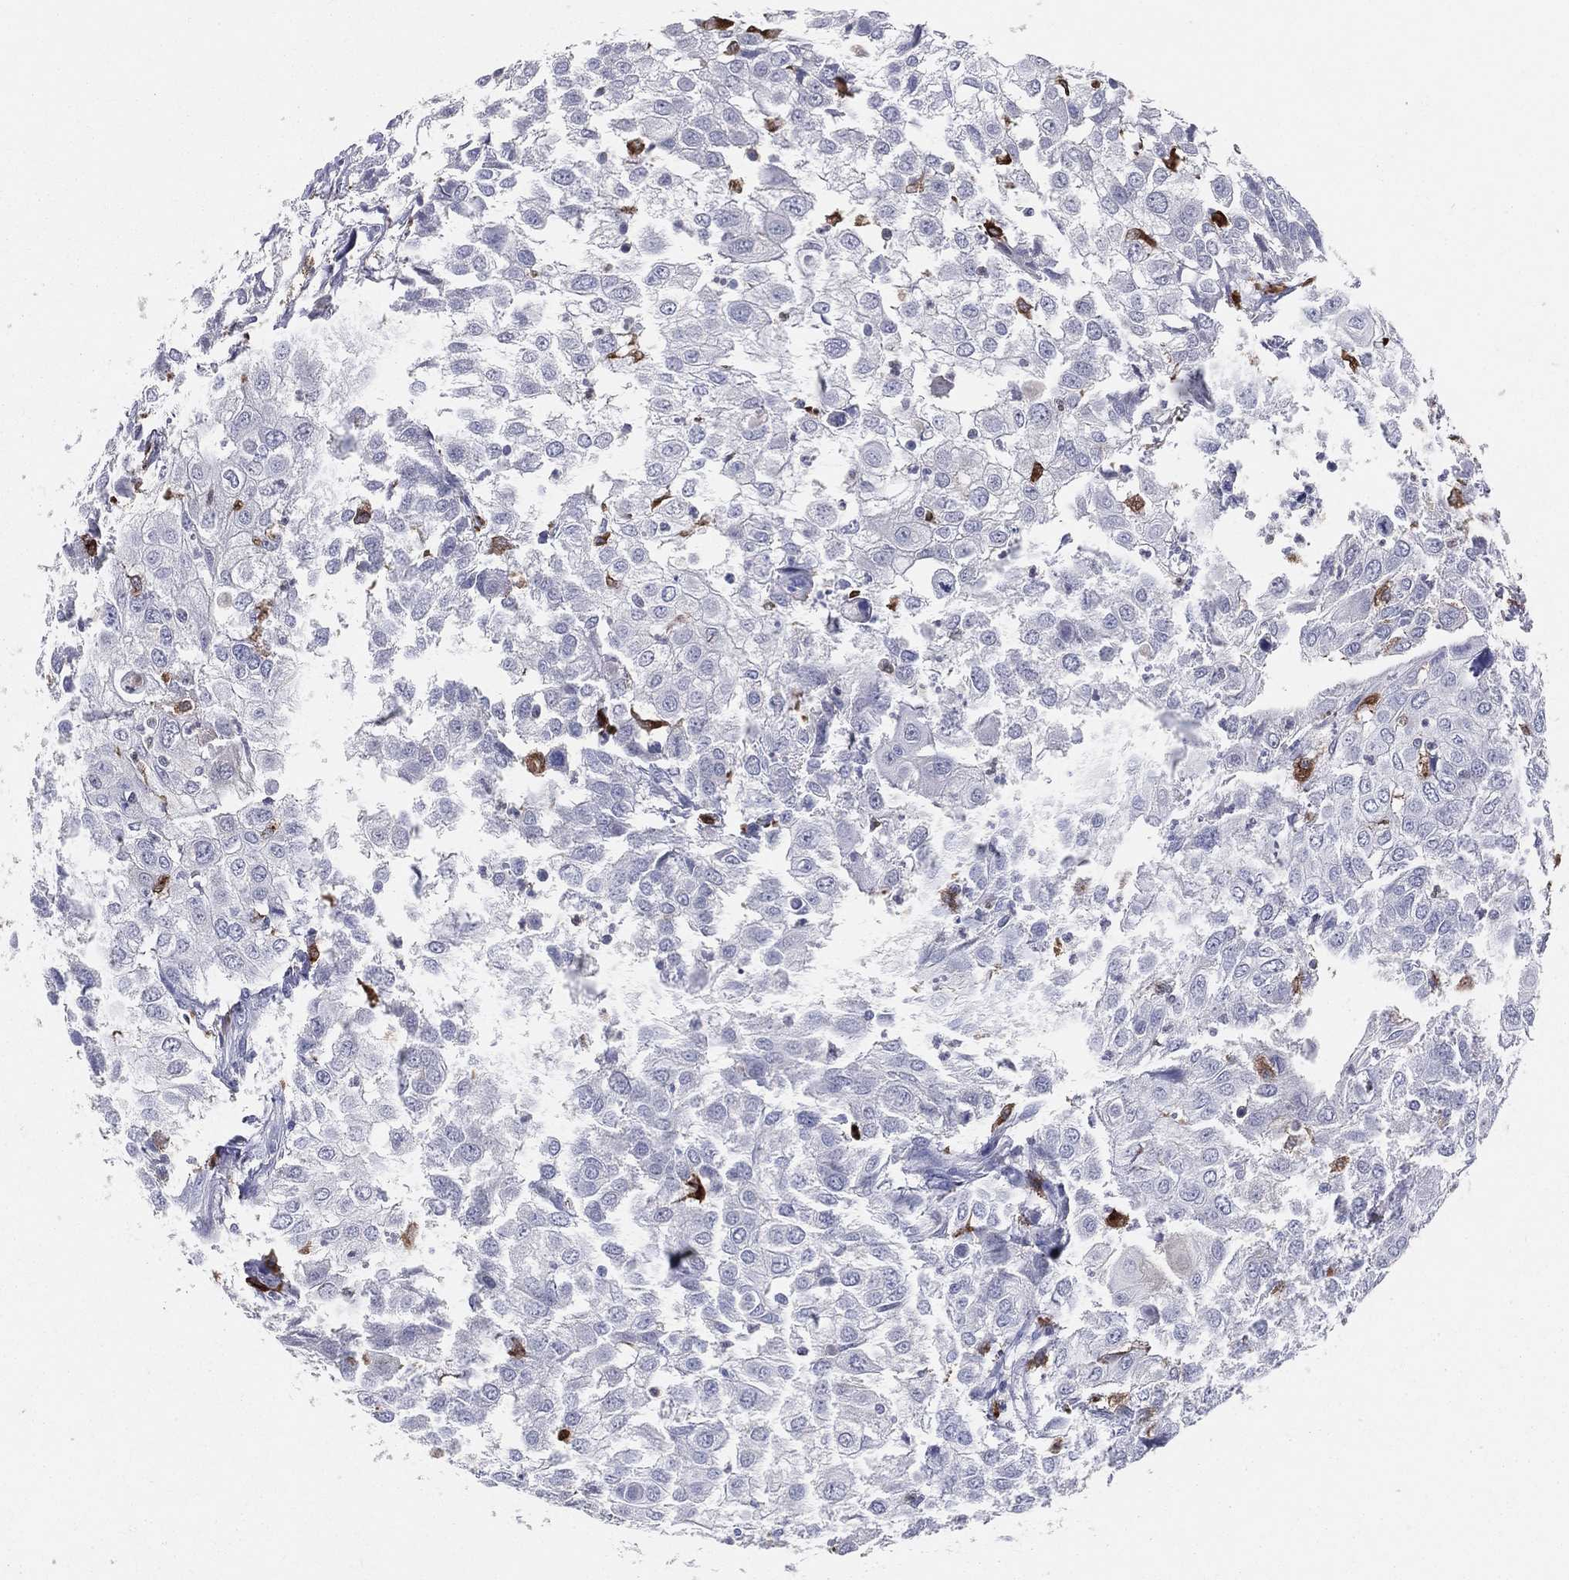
{"staining": {"intensity": "negative", "quantity": "none", "location": "none"}, "tissue": "urothelial cancer", "cell_type": "Tumor cells", "image_type": "cancer", "snomed": [{"axis": "morphology", "description": "Urothelial carcinoma, High grade"}, {"axis": "topography", "description": "Urinary bladder"}], "caption": "Human urothelial cancer stained for a protein using immunohistochemistry (IHC) demonstrates no positivity in tumor cells.", "gene": "CD74", "patient": {"sex": "female", "age": 79}}